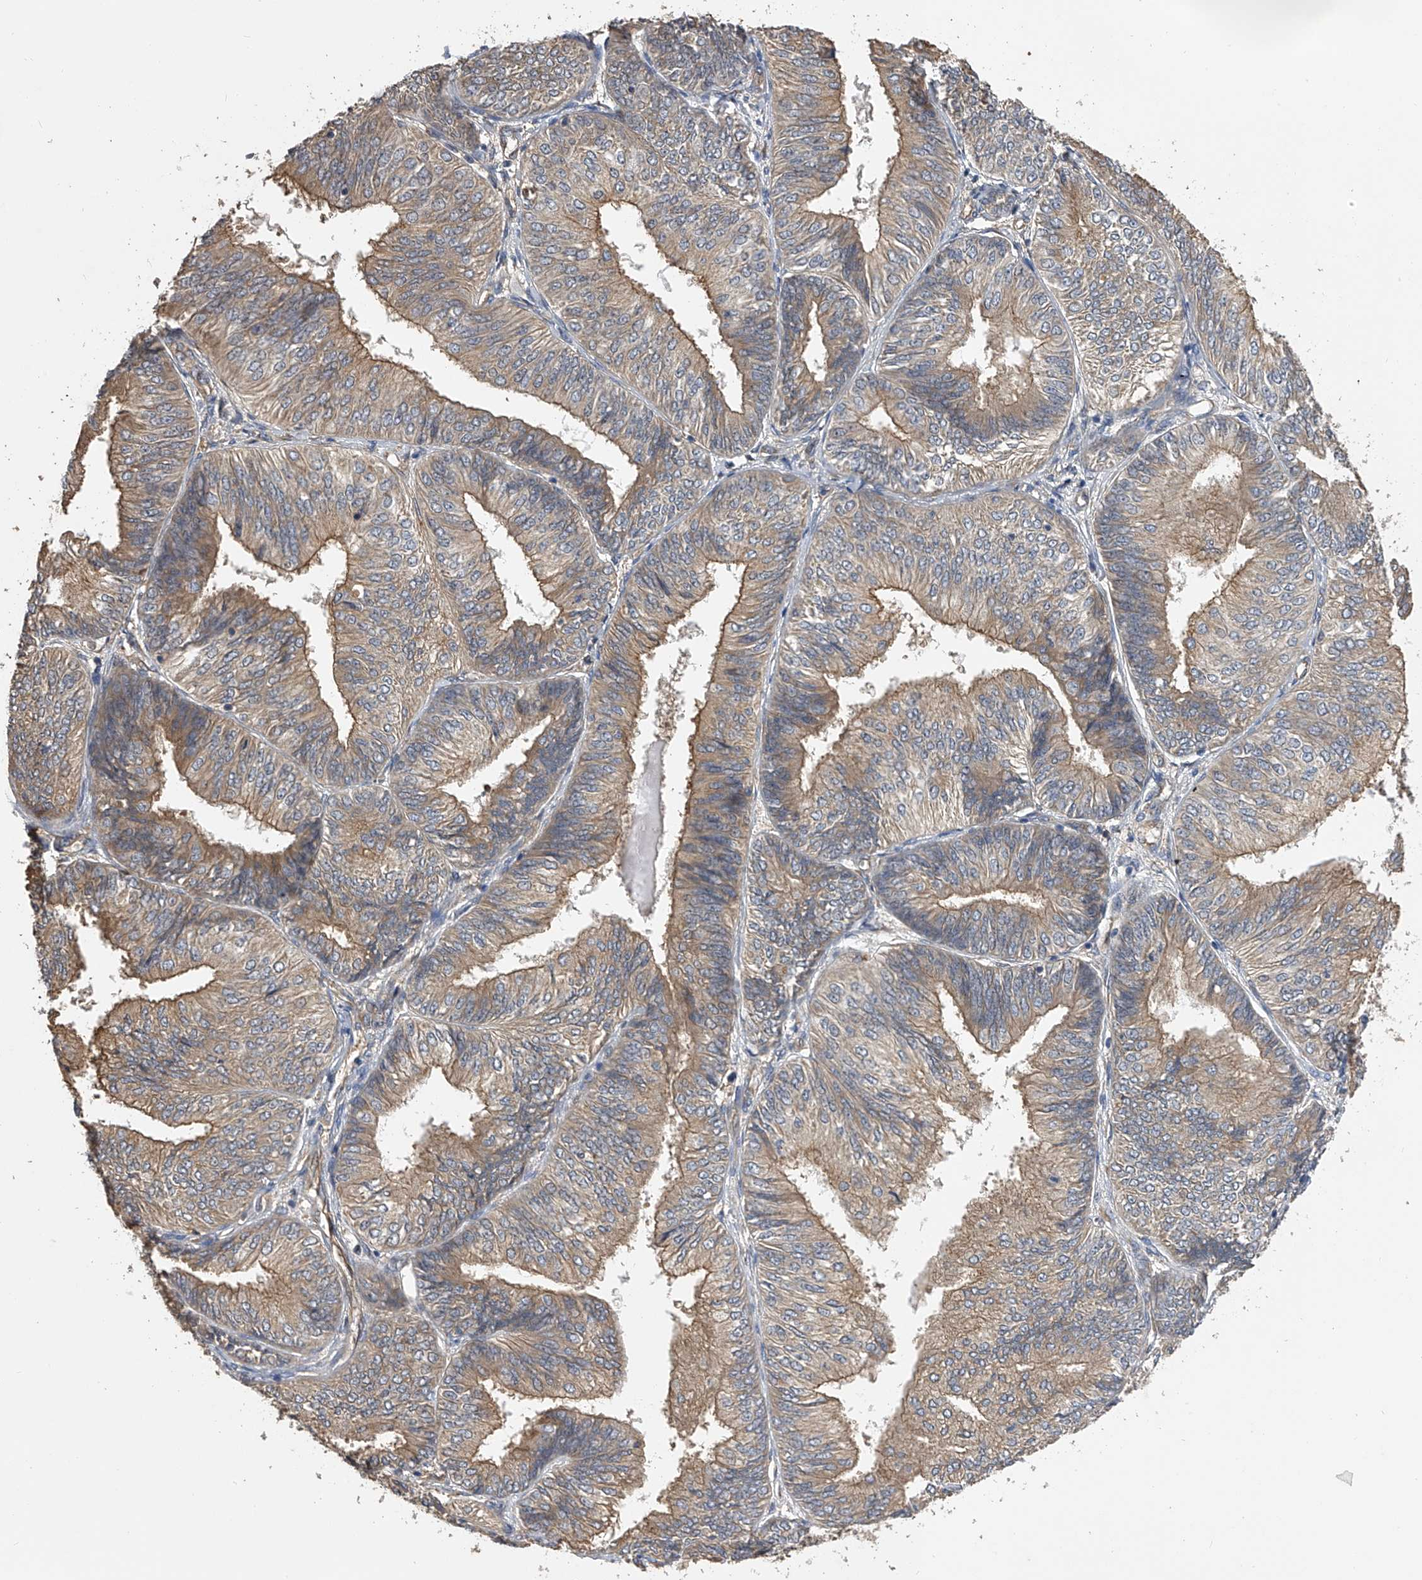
{"staining": {"intensity": "moderate", "quantity": "25%-75%", "location": "cytoplasmic/membranous"}, "tissue": "endometrial cancer", "cell_type": "Tumor cells", "image_type": "cancer", "snomed": [{"axis": "morphology", "description": "Adenocarcinoma, NOS"}, {"axis": "topography", "description": "Endometrium"}], "caption": "Protein expression by immunohistochemistry (IHC) shows moderate cytoplasmic/membranous expression in about 25%-75% of tumor cells in endometrial cancer. (DAB (3,3'-diaminobenzidine) = brown stain, brightfield microscopy at high magnification).", "gene": "PTPRA", "patient": {"sex": "female", "age": 58}}